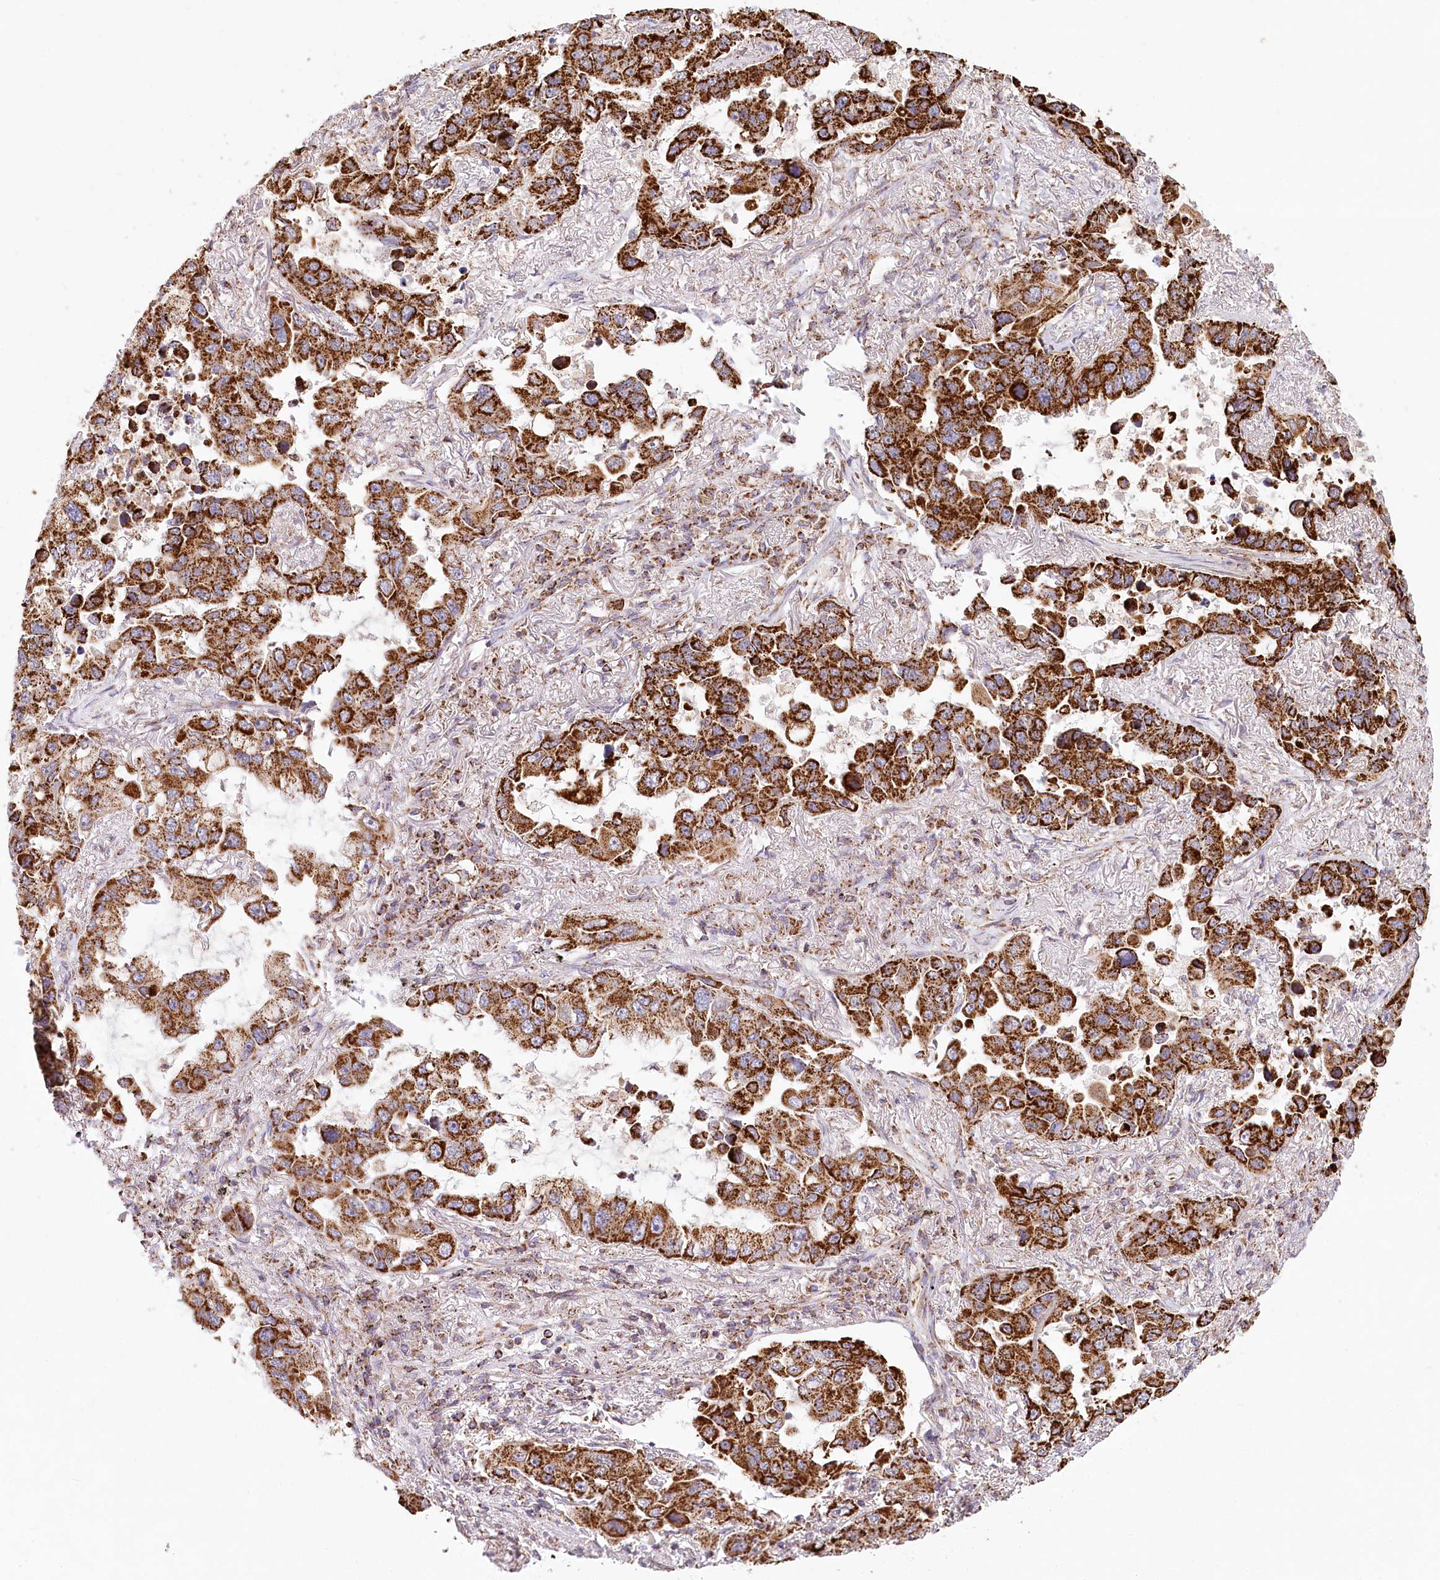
{"staining": {"intensity": "strong", "quantity": ">75%", "location": "cytoplasmic/membranous"}, "tissue": "lung cancer", "cell_type": "Tumor cells", "image_type": "cancer", "snomed": [{"axis": "morphology", "description": "Adenocarcinoma, NOS"}, {"axis": "topography", "description": "Lung"}], "caption": "This is a histology image of immunohistochemistry (IHC) staining of lung adenocarcinoma, which shows strong positivity in the cytoplasmic/membranous of tumor cells.", "gene": "UMPS", "patient": {"sex": "male", "age": 64}}